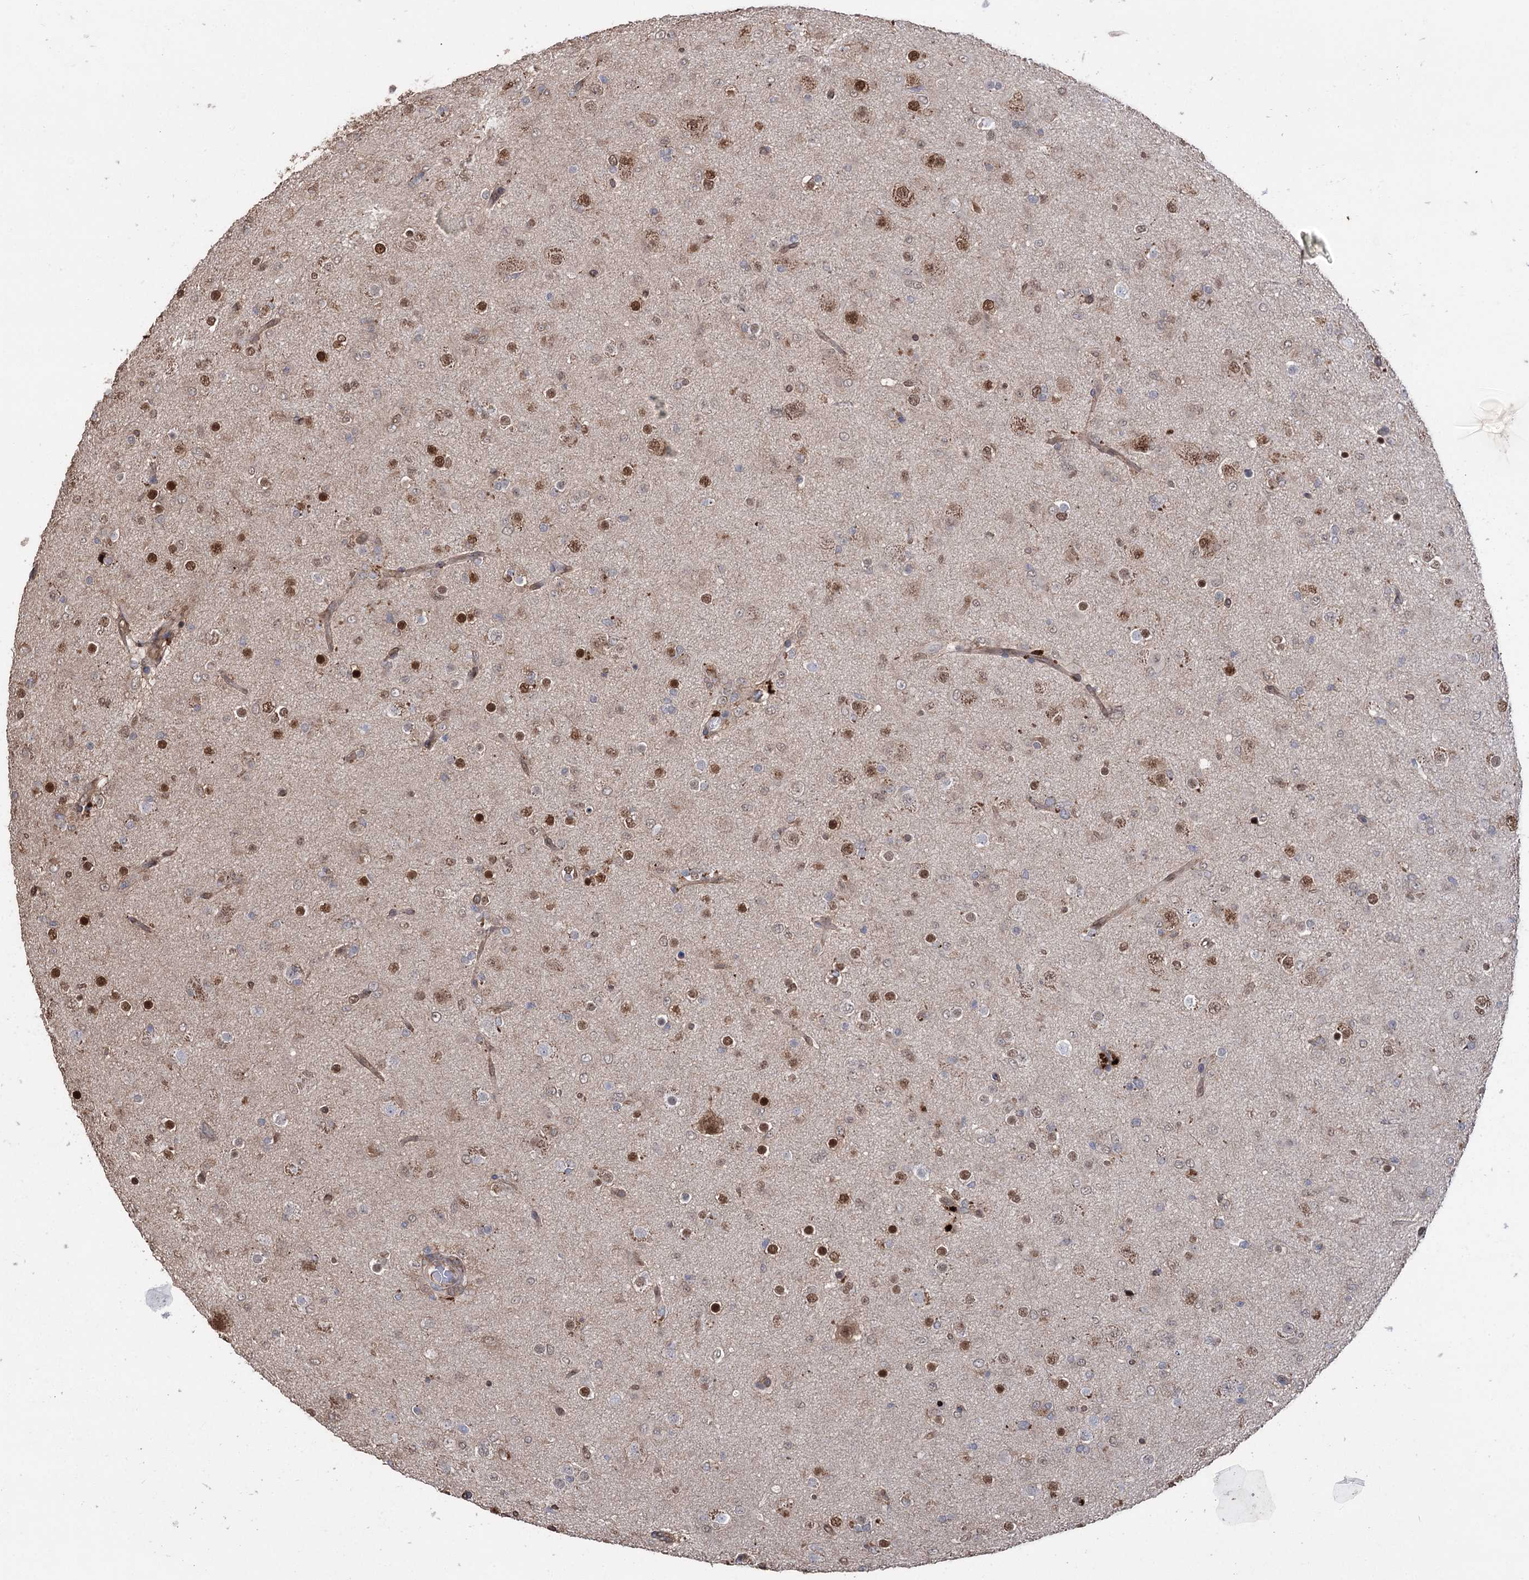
{"staining": {"intensity": "moderate", "quantity": "<25%", "location": "nuclear"}, "tissue": "glioma", "cell_type": "Tumor cells", "image_type": "cancer", "snomed": [{"axis": "morphology", "description": "Glioma, malignant, Low grade"}, {"axis": "topography", "description": "Brain"}], "caption": "Immunohistochemical staining of human glioma shows moderate nuclear protein staining in about <25% of tumor cells.", "gene": "FAM13B", "patient": {"sex": "male", "age": 65}}